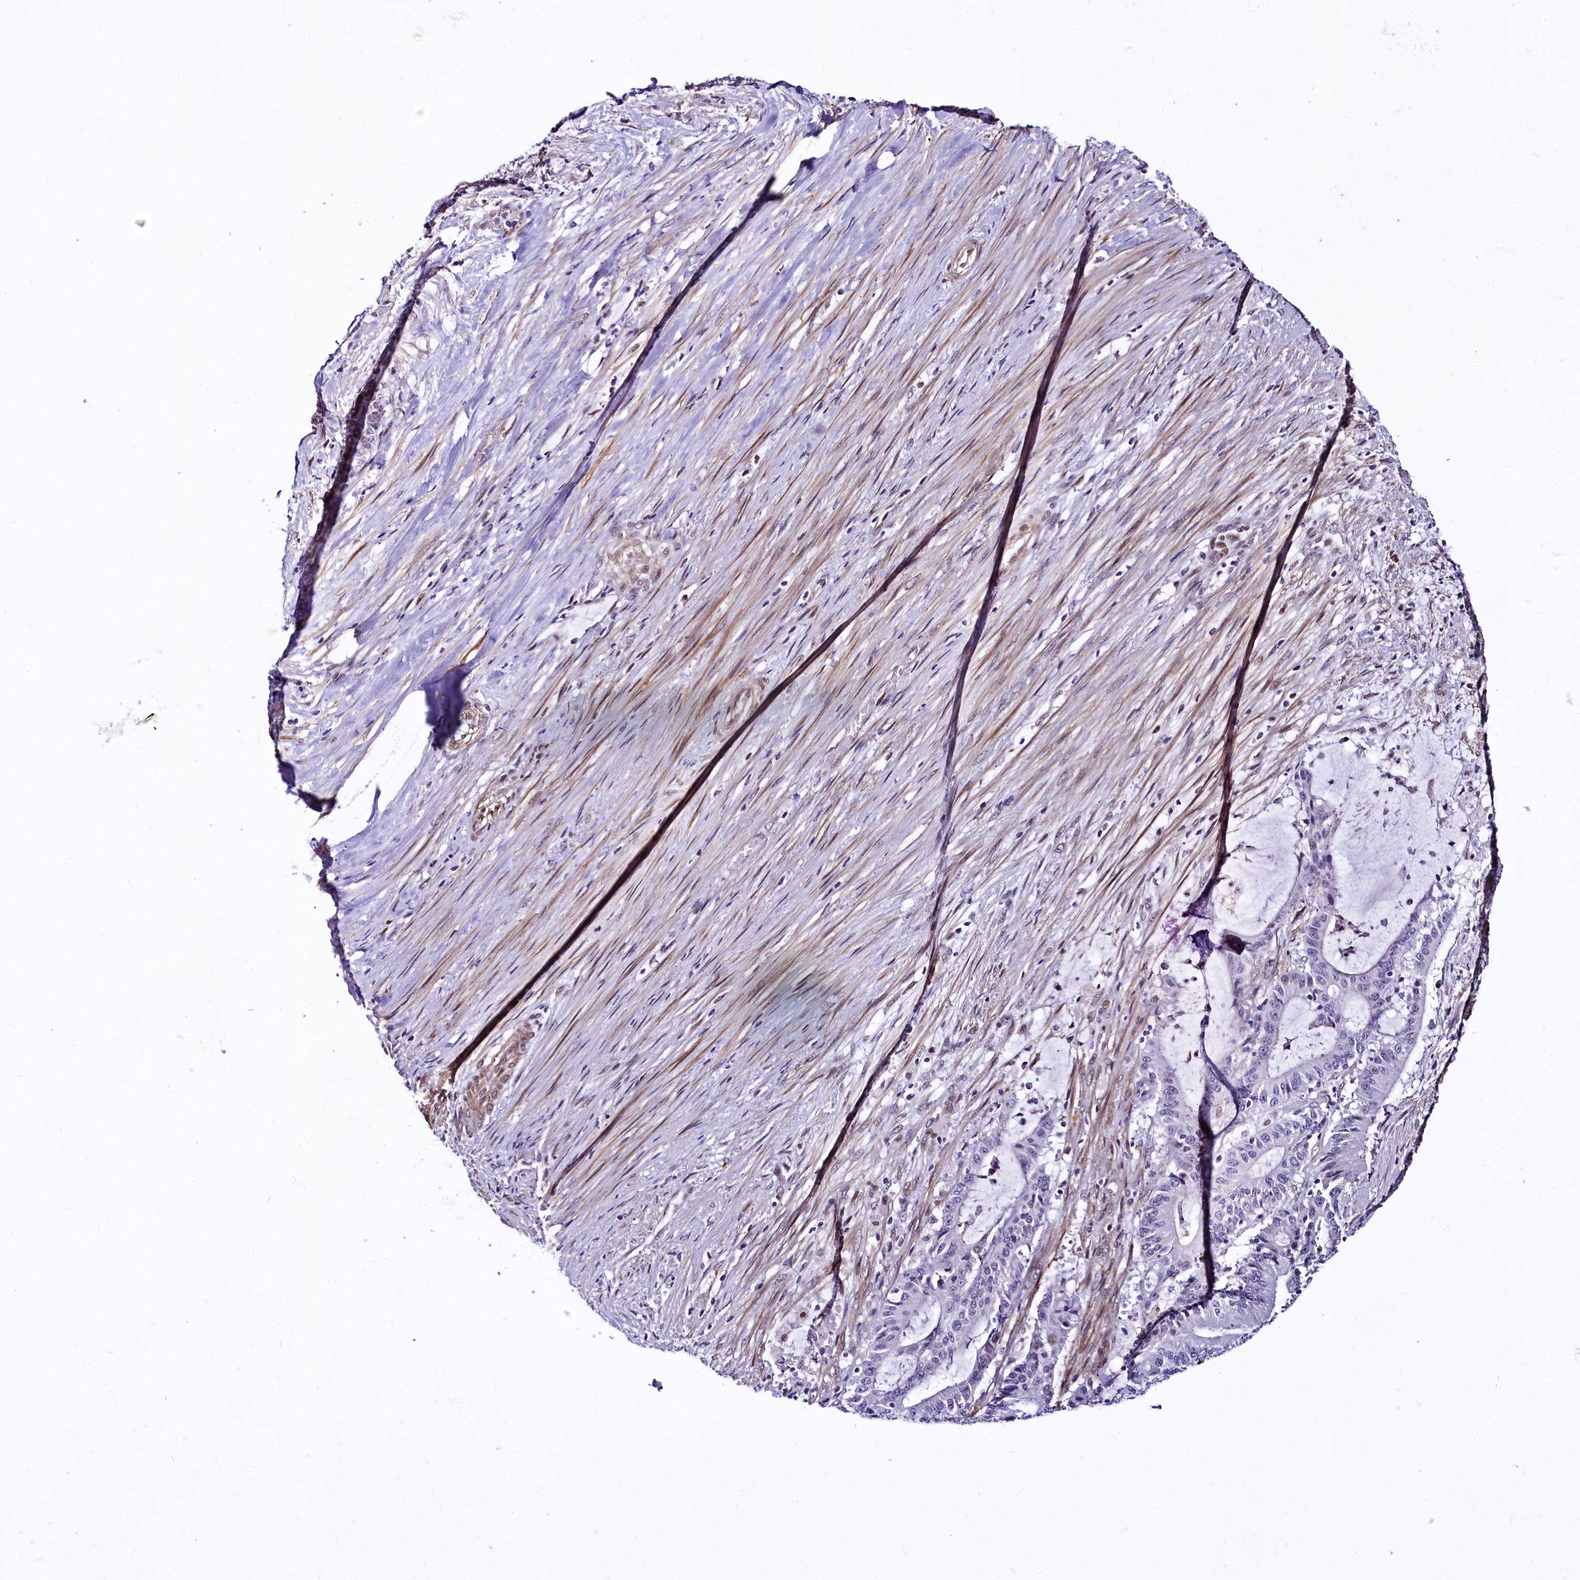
{"staining": {"intensity": "negative", "quantity": "none", "location": "none"}, "tissue": "liver cancer", "cell_type": "Tumor cells", "image_type": "cancer", "snomed": [{"axis": "morphology", "description": "Normal tissue, NOS"}, {"axis": "morphology", "description": "Cholangiocarcinoma"}, {"axis": "topography", "description": "Liver"}, {"axis": "topography", "description": "Peripheral nerve tissue"}], "caption": "High power microscopy histopathology image of an immunohistochemistry histopathology image of liver cancer, revealing no significant expression in tumor cells. Nuclei are stained in blue.", "gene": "SAMD10", "patient": {"sex": "female", "age": 73}}